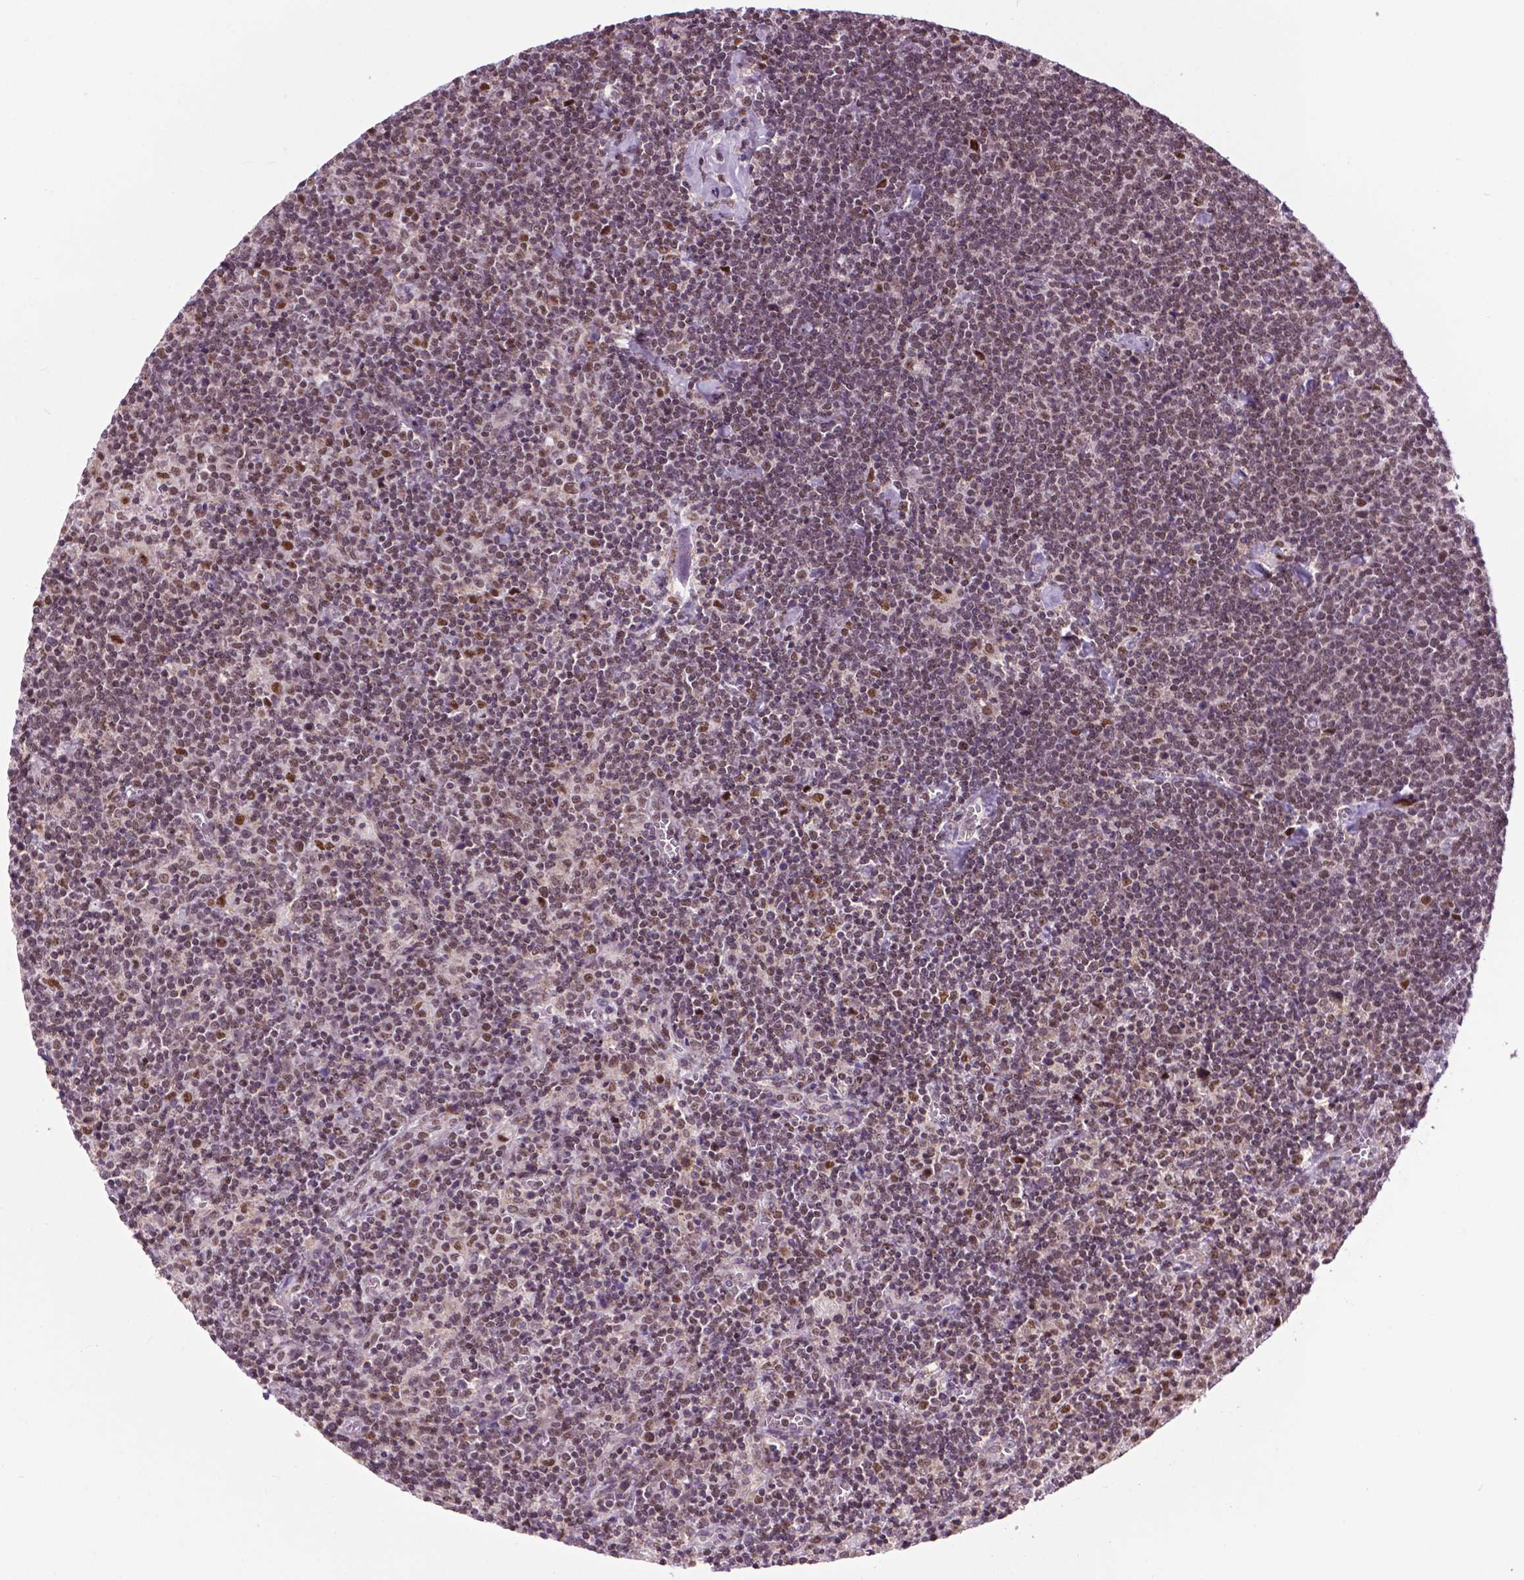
{"staining": {"intensity": "moderate", "quantity": "<25%", "location": "nuclear"}, "tissue": "lymphoma", "cell_type": "Tumor cells", "image_type": "cancer", "snomed": [{"axis": "morphology", "description": "Malignant lymphoma, non-Hodgkin's type, High grade"}, {"axis": "topography", "description": "Lymph node"}], "caption": "A brown stain highlights moderate nuclear expression of a protein in high-grade malignant lymphoma, non-Hodgkin's type tumor cells.", "gene": "EAF1", "patient": {"sex": "male", "age": 61}}